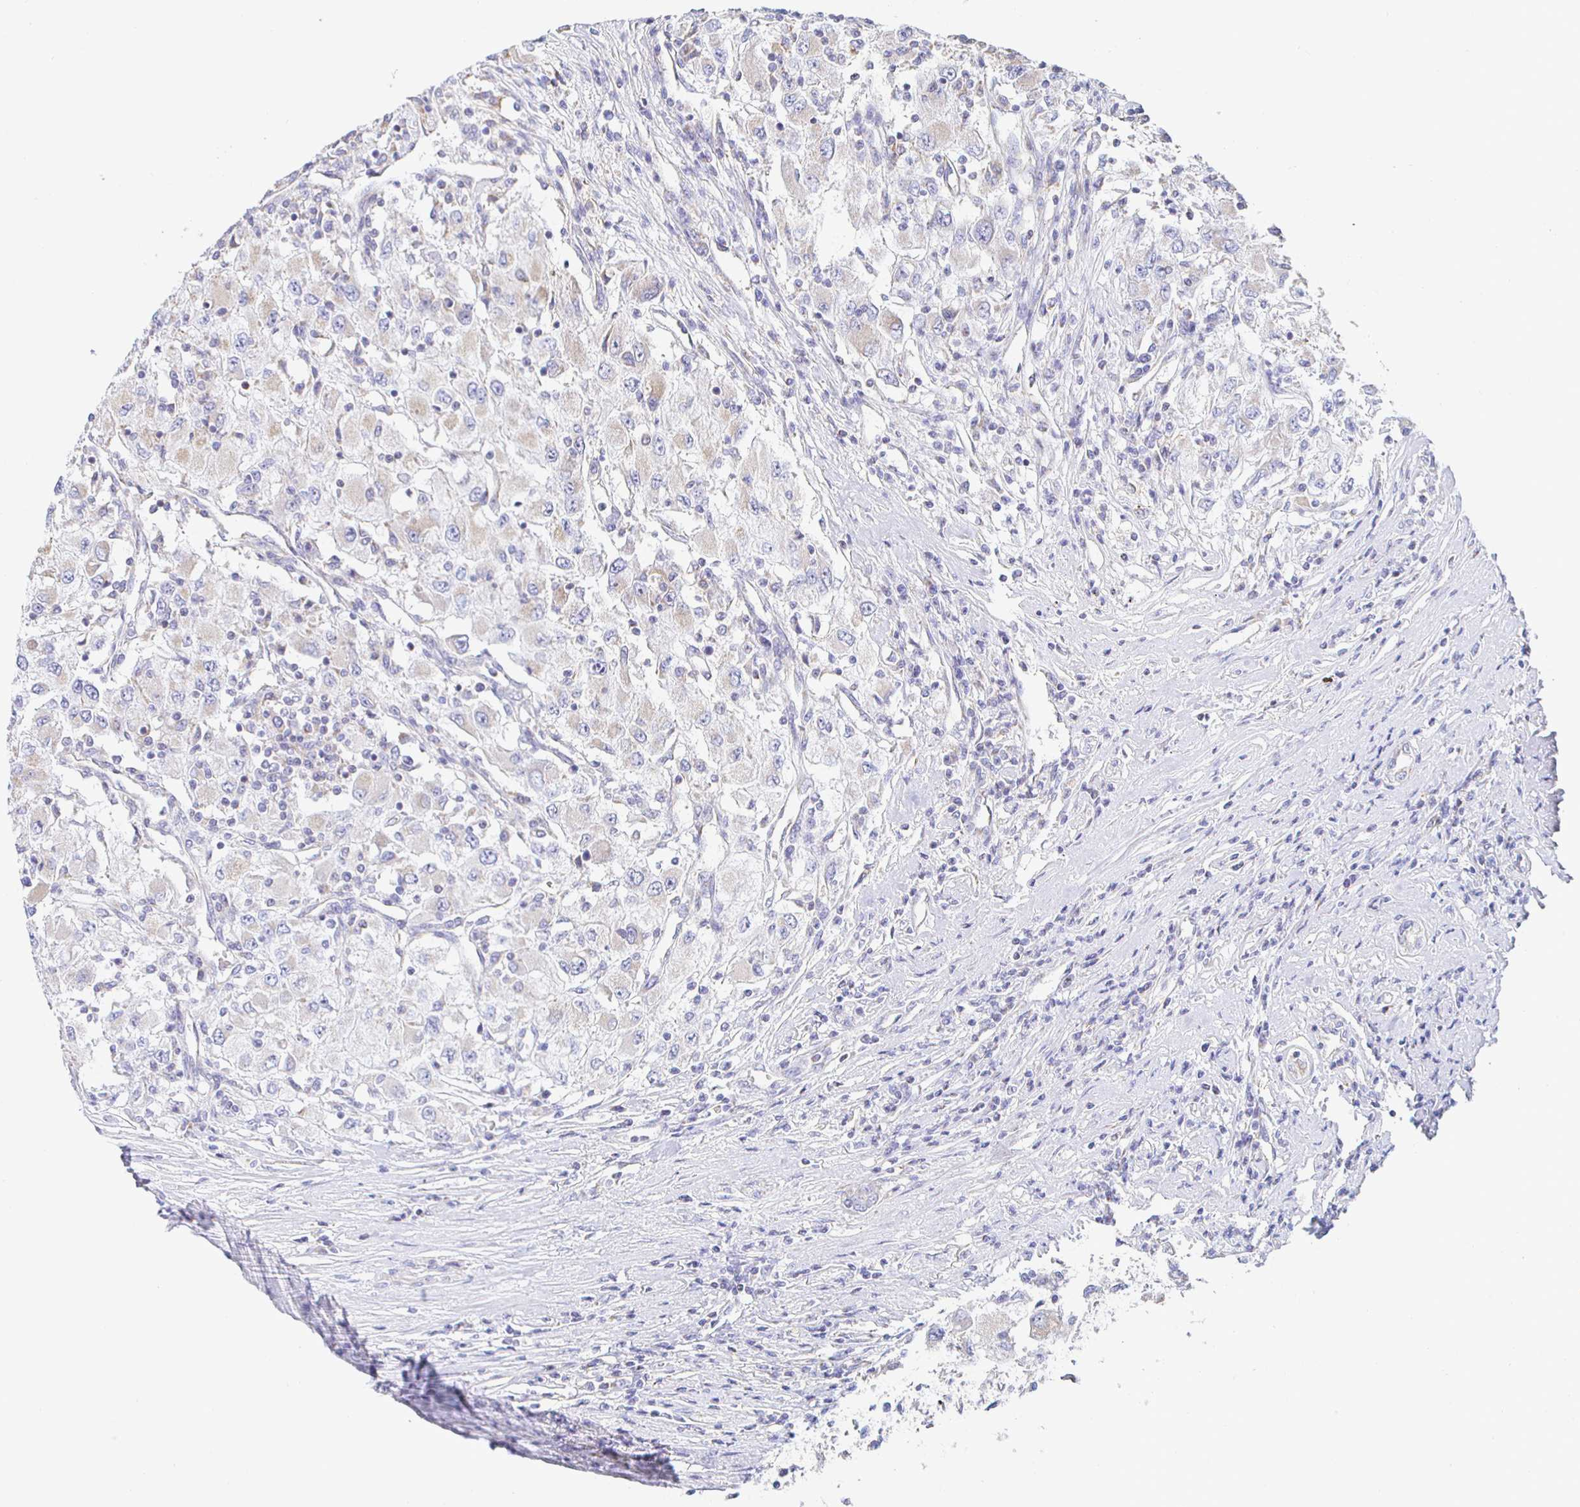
{"staining": {"intensity": "weak", "quantity": "25%-75%", "location": "cytoplasmic/membranous"}, "tissue": "renal cancer", "cell_type": "Tumor cells", "image_type": "cancer", "snomed": [{"axis": "morphology", "description": "Adenocarcinoma, NOS"}, {"axis": "topography", "description": "Kidney"}], "caption": "Protein expression analysis of renal cancer demonstrates weak cytoplasmic/membranous staining in about 25%-75% of tumor cells.", "gene": "SYNGR4", "patient": {"sex": "female", "age": 67}}